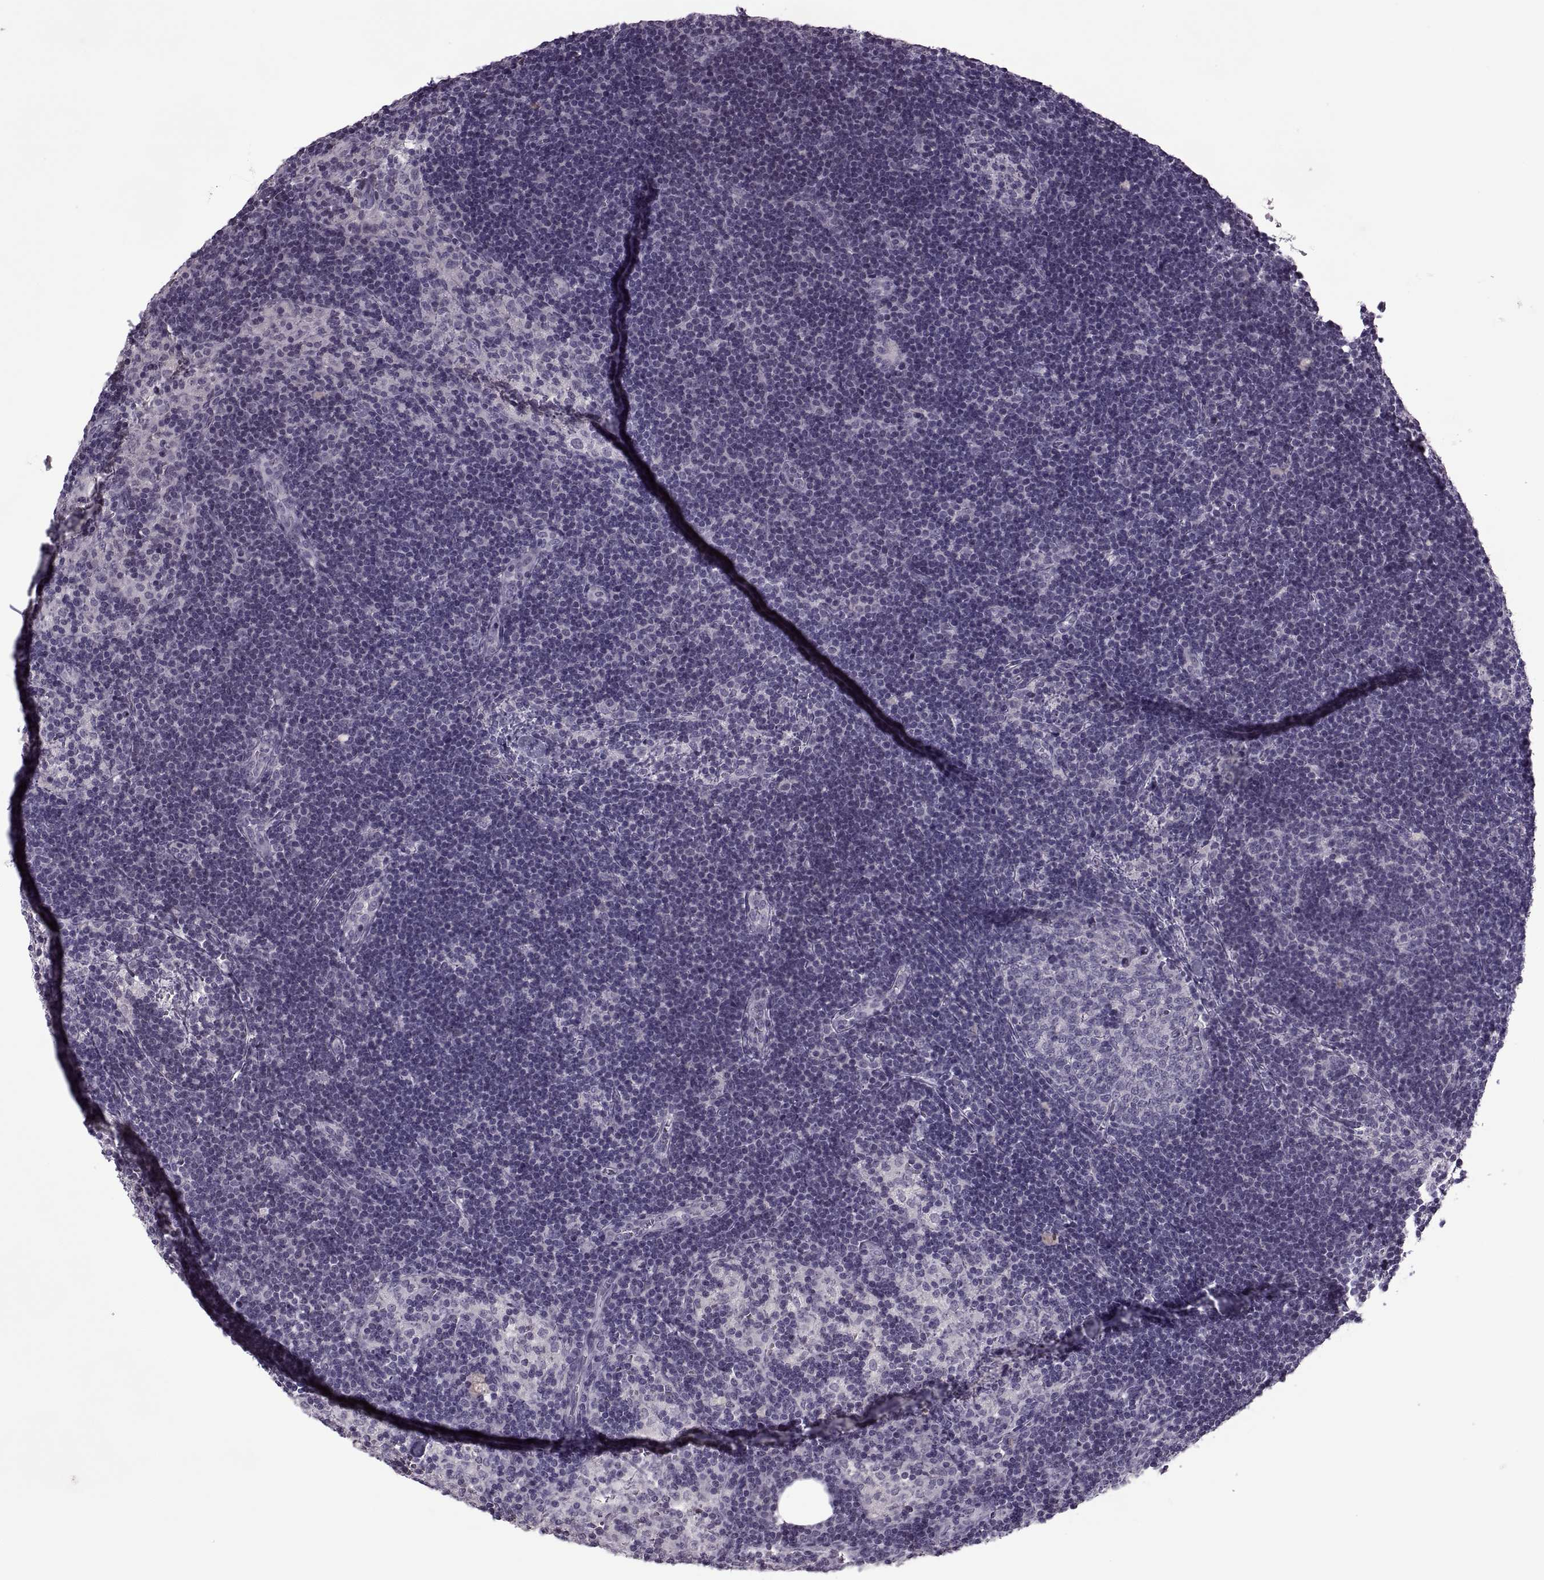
{"staining": {"intensity": "negative", "quantity": "none", "location": "none"}, "tissue": "lymph node", "cell_type": "Germinal center cells", "image_type": "normal", "snomed": [{"axis": "morphology", "description": "Normal tissue, NOS"}, {"axis": "topography", "description": "Lymph node"}], "caption": "This is an immunohistochemistry micrograph of benign lymph node. There is no positivity in germinal center cells.", "gene": "MGAT4D", "patient": {"sex": "female", "age": 52}}